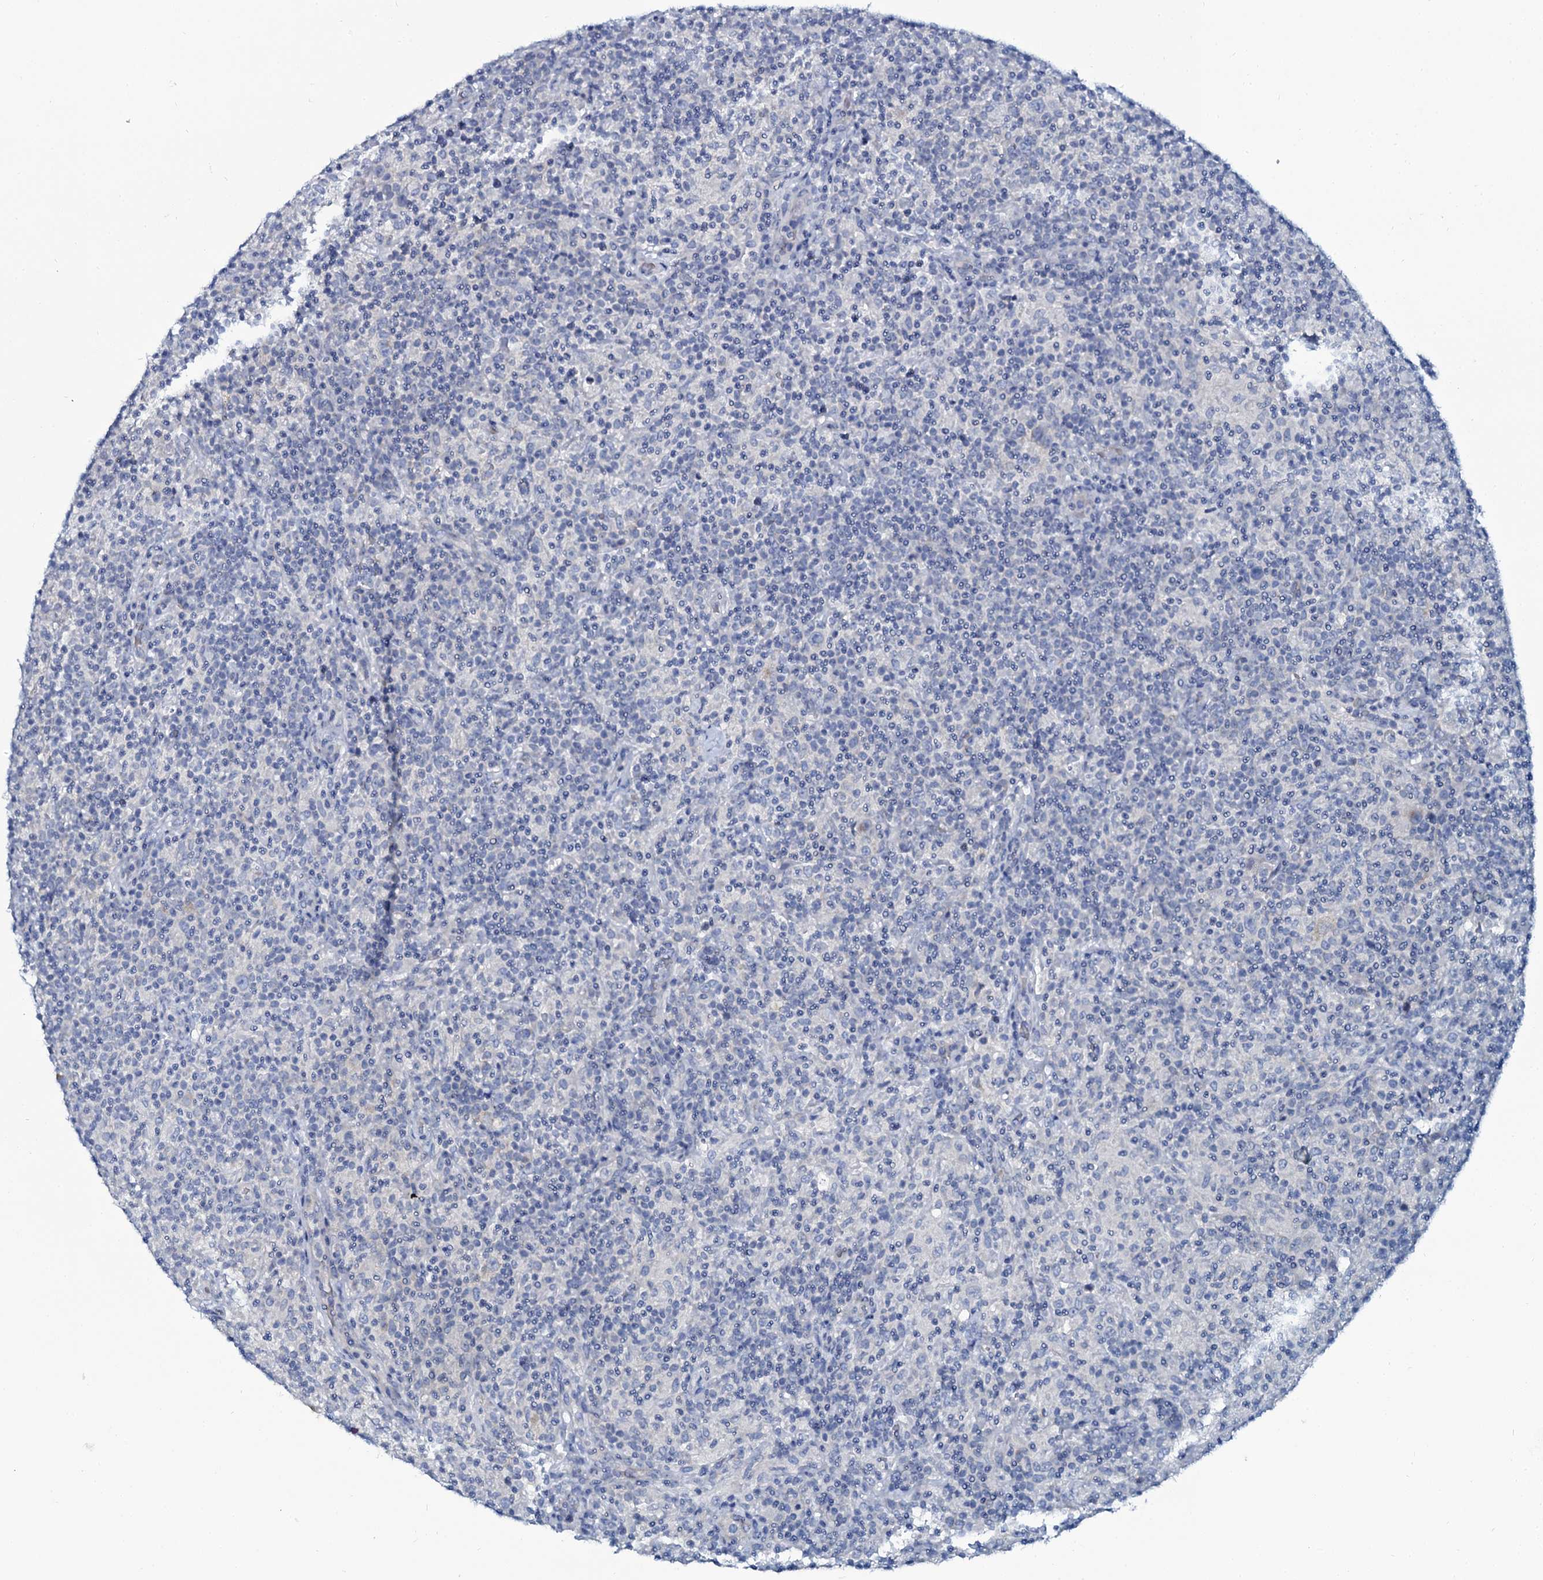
{"staining": {"intensity": "negative", "quantity": "none", "location": "none"}, "tissue": "lymphoma", "cell_type": "Tumor cells", "image_type": "cancer", "snomed": [{"axis": "morphology", "description": "Hodgkin's disease, NOS"}, {"axis": "topography", "description": "Lymph node"}], "caption": "Tumor cells show no significant positivity in Hodgkin's disease.", "gene": "C10orf88", "patient": {"sex": "male", "age": 70}}